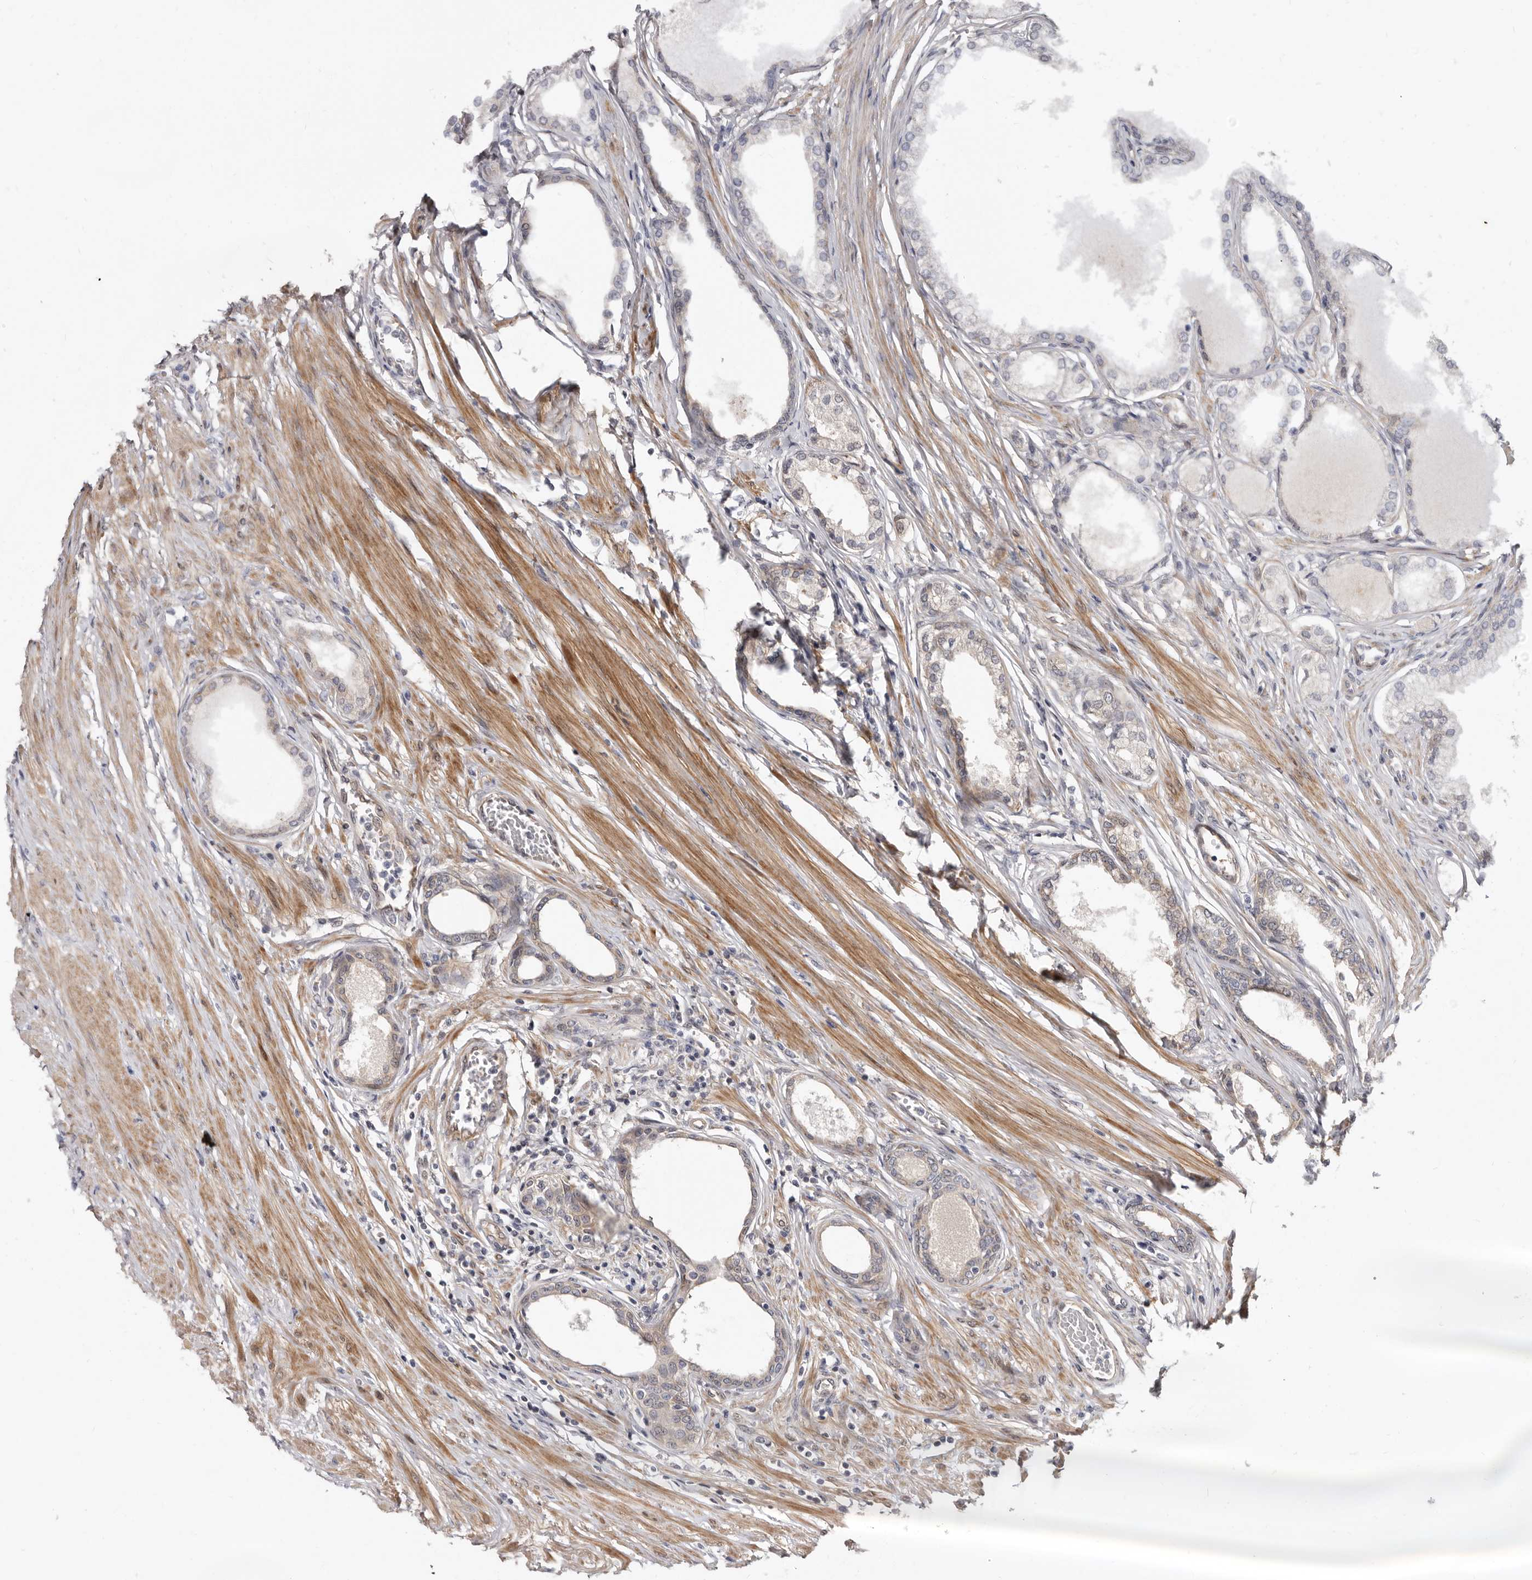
{"staining": {"intensity": "weak", "quantity": "25%-75%", "location": "cytoplasmic/membranous"}, "tissue": "prostate", "cell_type": "Glandular cells", "image_type": "normal", "snomed": [{"axis": "morphology", "description": "Normal tissue, NOS"}, {"axis": "morphology", "description": "Urothelial carcinoma, Low grade"}, {"axis": "topography", "description": "Urinary bladder"}, {"axis": "topography", "description": "Prostate"}], "caption": "Prostate stained with immunohistochemistry reveals weak cytoplasmic/membranous expression in about 25%-75% of glandular cells. The staining was performed using DAB (3,3'-diaminobenzidine), with brown indicating positive protein expression. Nuclei are stained blue with hematoxylin.", "gene": "SBDS", "patient": {"sex": "male", "age": 60}}